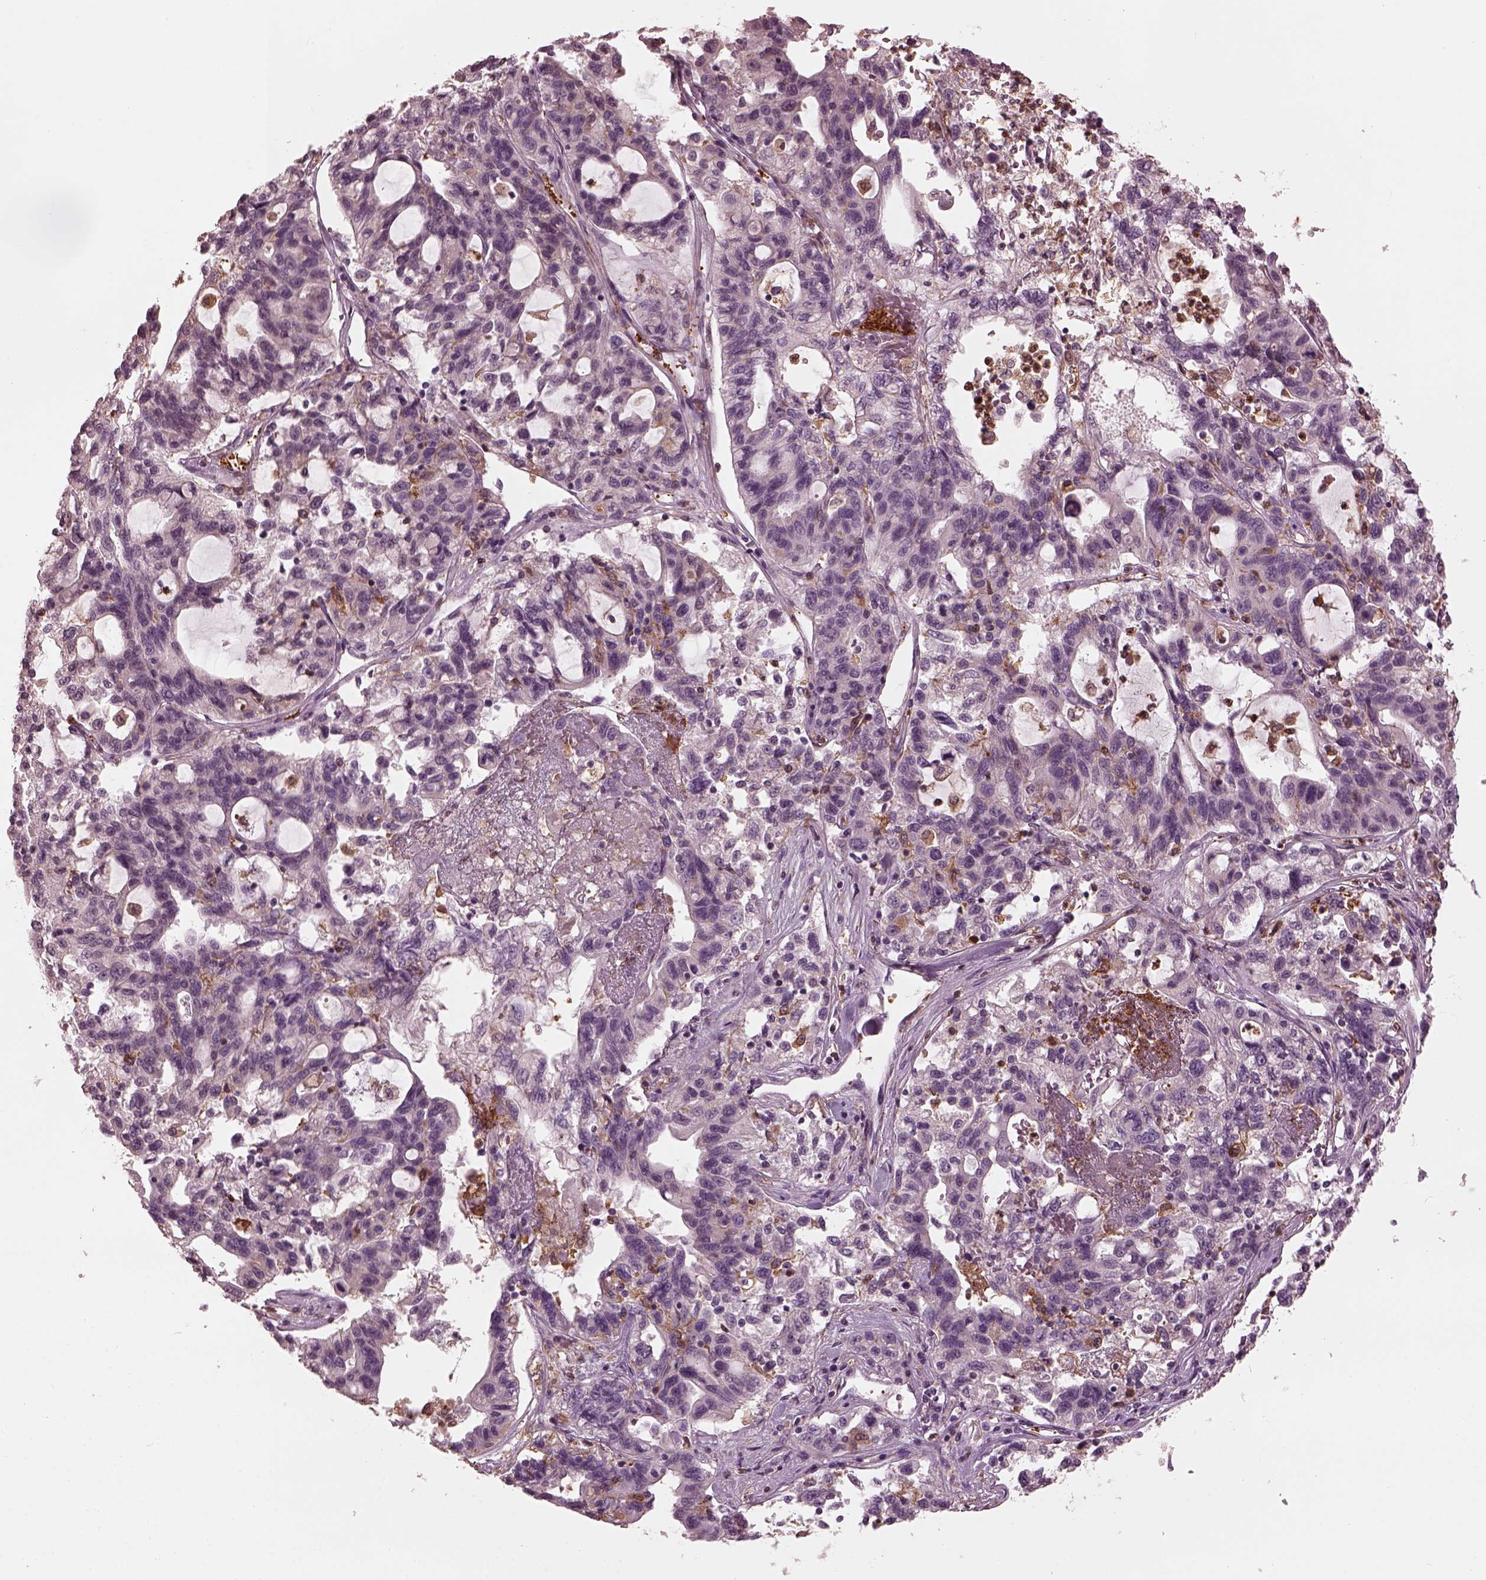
{"staining": {"intensity": "negative", "quantity": "none", "location": "none"}, "tissue": "liver cancer", "cell_type": "Tumor cells", "image_type": "cancer", "snomed": [{"axis": "morphology", "description": "Adenocarcinoma, NOS"}, {"axis": "morphology", "description": "Cholangiocarcinoma"}, {"axis": "topography", "description": "Liver"}], "caption": "Immunohistochemistry of liver adenocarcinoma demonstrates no expression in tumor cells. (Stains: DAB (3,3'-diaminobenzidine) immunohistochemistry (IHC) with hematoxylin counter stain, Microscopy: brightfield microscopy at high magnification).", "gene": "PSTPIP2", "patient": {"sex": "male", "age": 64}}